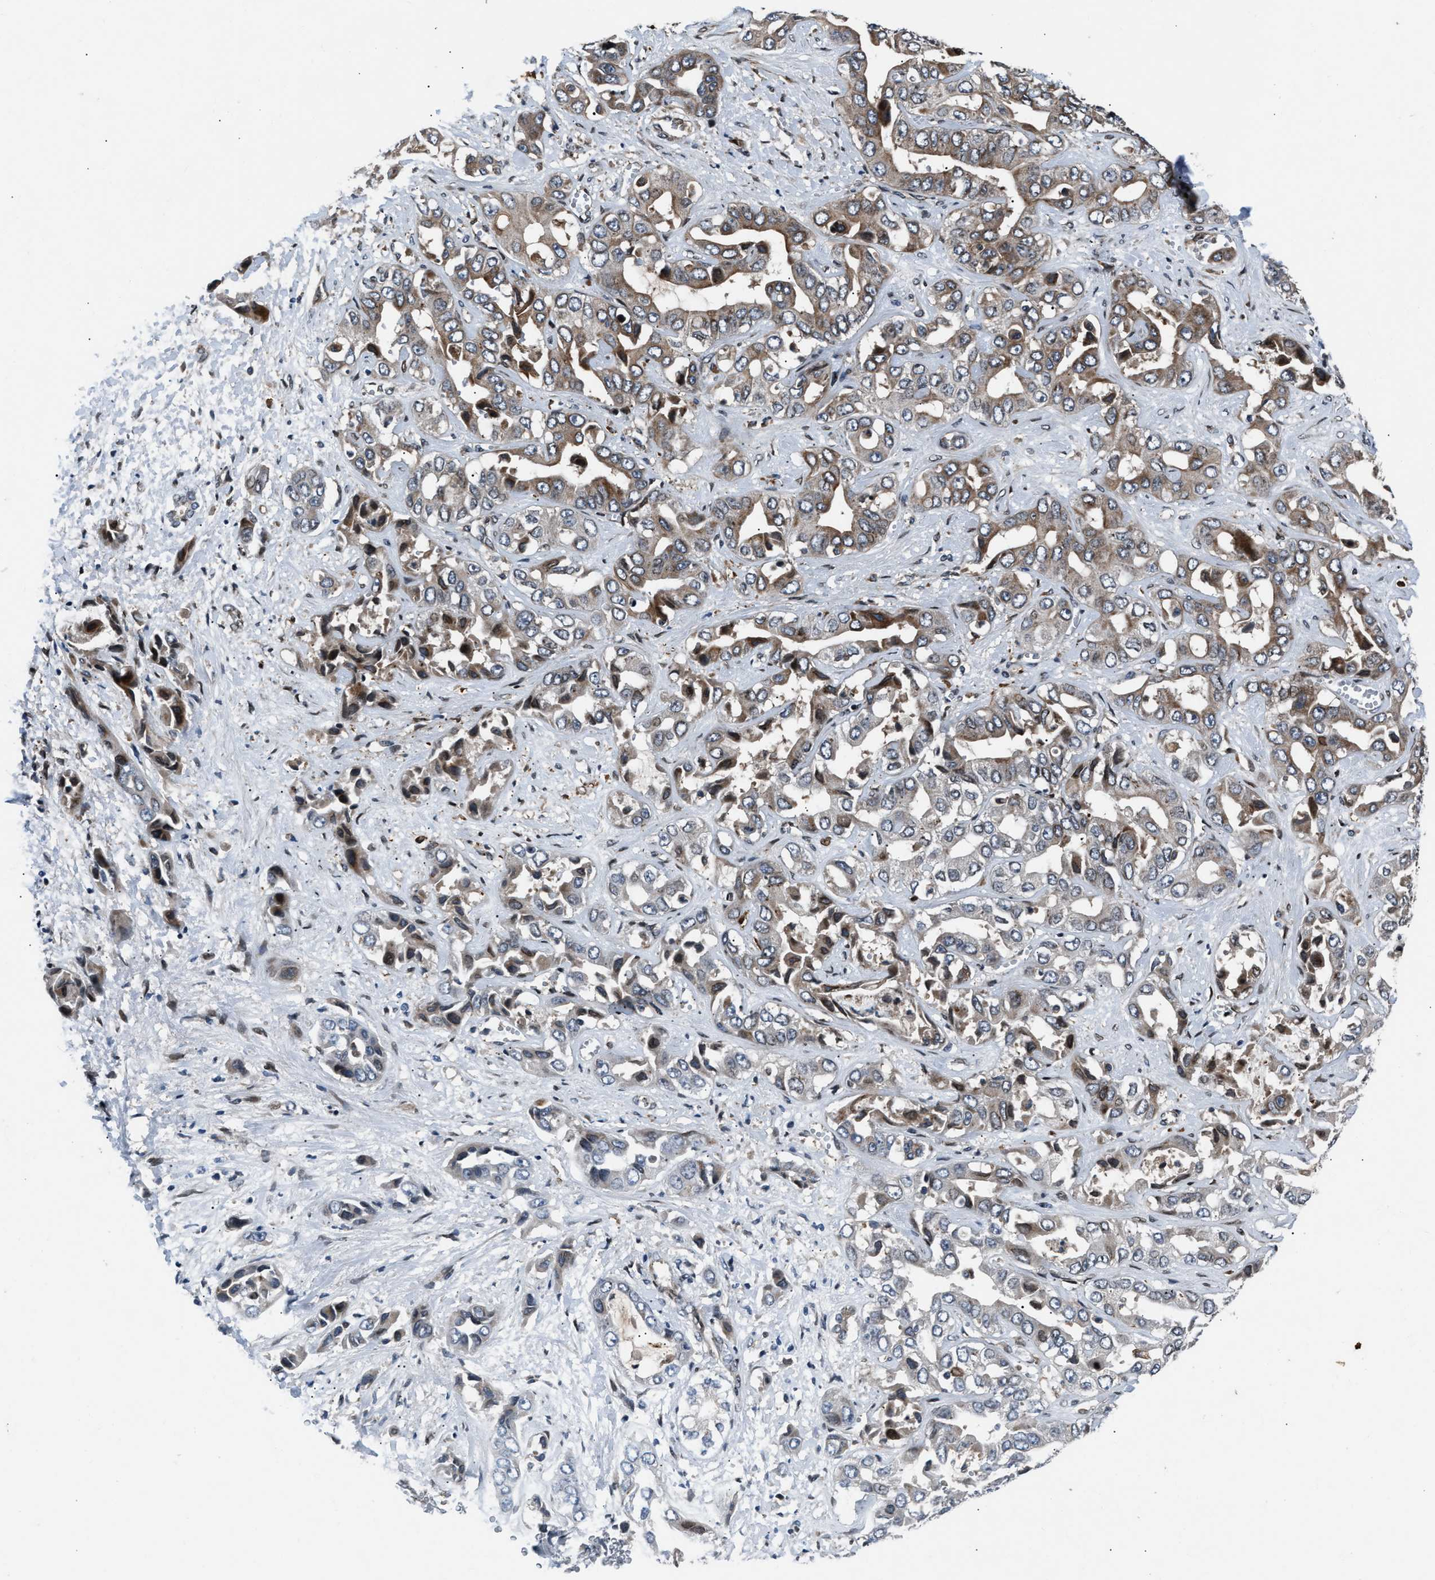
{"staining": {"intensity": "moderate", "quantity": ">75%", "location": "cytoplasmic/membranous"}, "tissue": "liver cancer", "cell_type": "Tumor cells", "image_type": "cancer", "snomed": [{"axis": "morphology", "description": "Cholangiocarcinoma"}, {"axis": "topography", "description": "Liver"}], "caption": "Protein analysis of liver cancer (cholangiocarcinoma) tissue demonstrates moderate cytoplasmic/membranous expression in about >75% of tumor cells.", "gene": "DYNC2I1", "patient": {"sex": "female", "age": 52}}